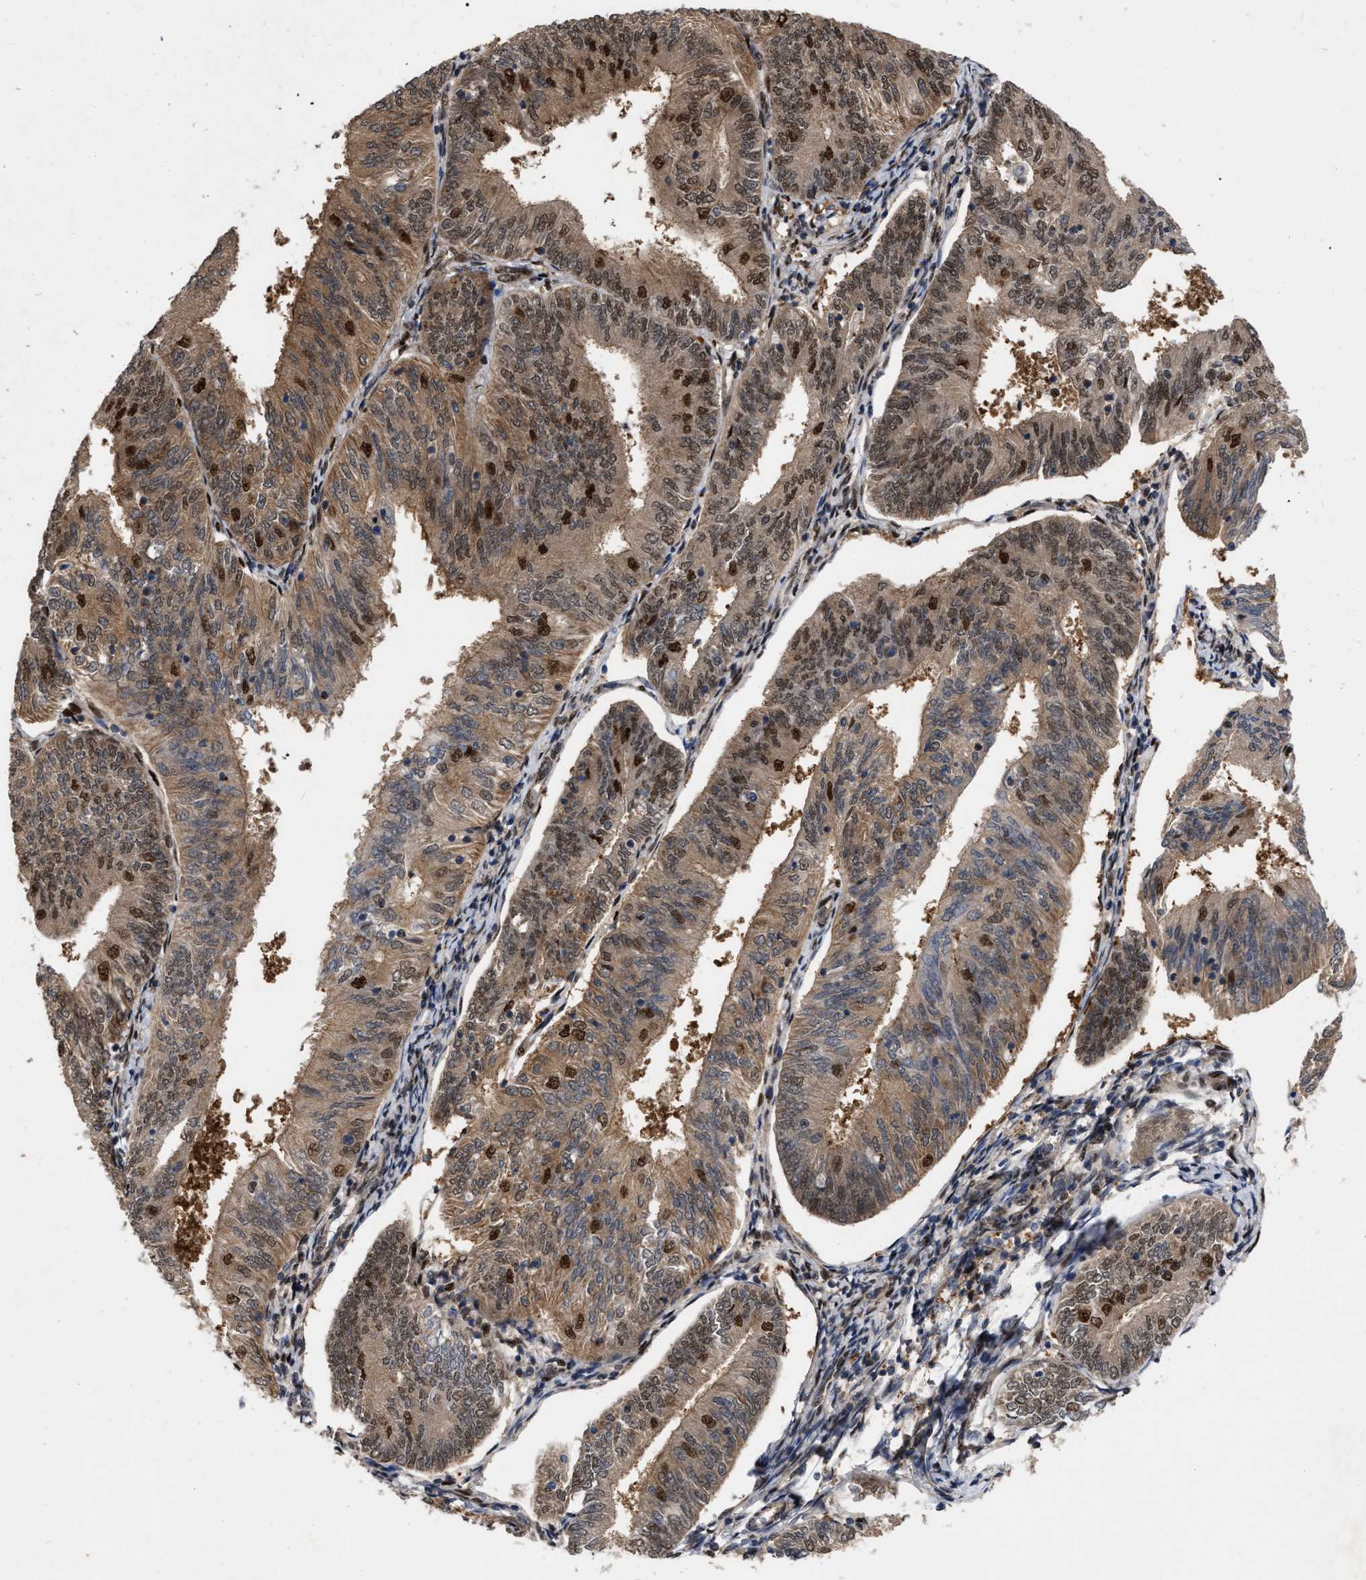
{"staining": {"intensity": "strong", "quantity": "25%-75%", "location": "cytoplasmic/membranous,nuclear"}, "tissue": "endometrial cancer", "cell_type": "Tumor cells", "image_type": "cancer", "snomed": [{"axis": "morphology", "description": "Adenocarcinoma, NOS"}, {"axis": "topography", "description": "Endometrium"}], "caption": "This is an image of IHC staining of endometrial cancer, which shows strong positivity in the cytoplasmic/membranous and nuclear of tumor cells.", "gene": "MDM4", "patient": {"sex": "female", "age": 58}}